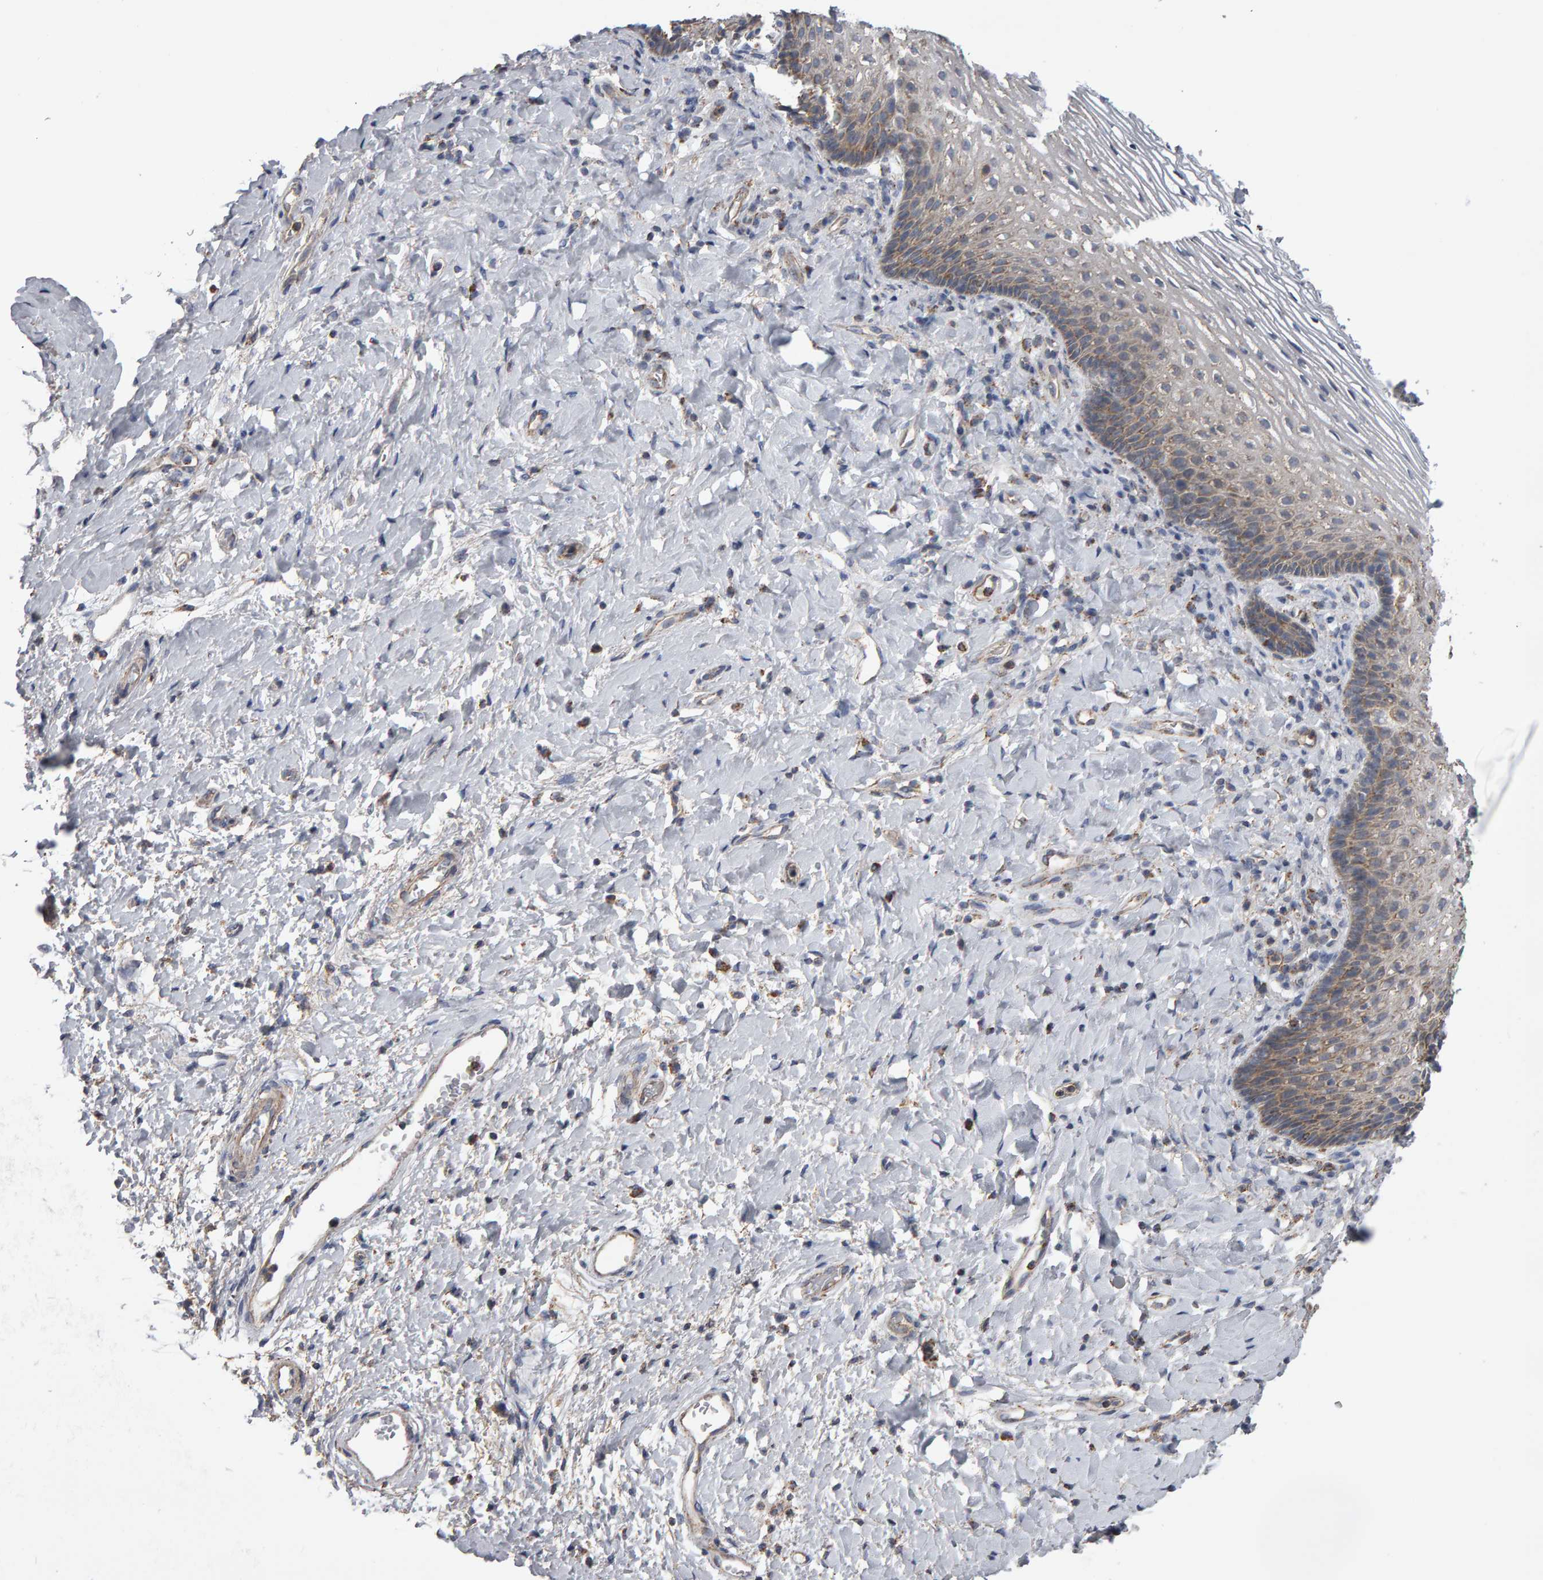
{"staining": {"intensity": "weak", "quantity": "25%-75%", "location": "cytoplasmic/membranous"}, "tissue": "vagina", "cell_type": "Squamous epithelial cells", "image_type": "normal", "snomed": [{"axis": "morphology", "description": "Normal tissue, NOS"}, {"axis": "topography", "description": "Vagina"}], "caption": "Protein analysis of normal vagina demonstrates weak cytoplasmic/membranous staining in about 25%-75% of squamous epithelial cells.", "gene": "TOM1L1", "patient": {"sex": "female", "age": 60}}